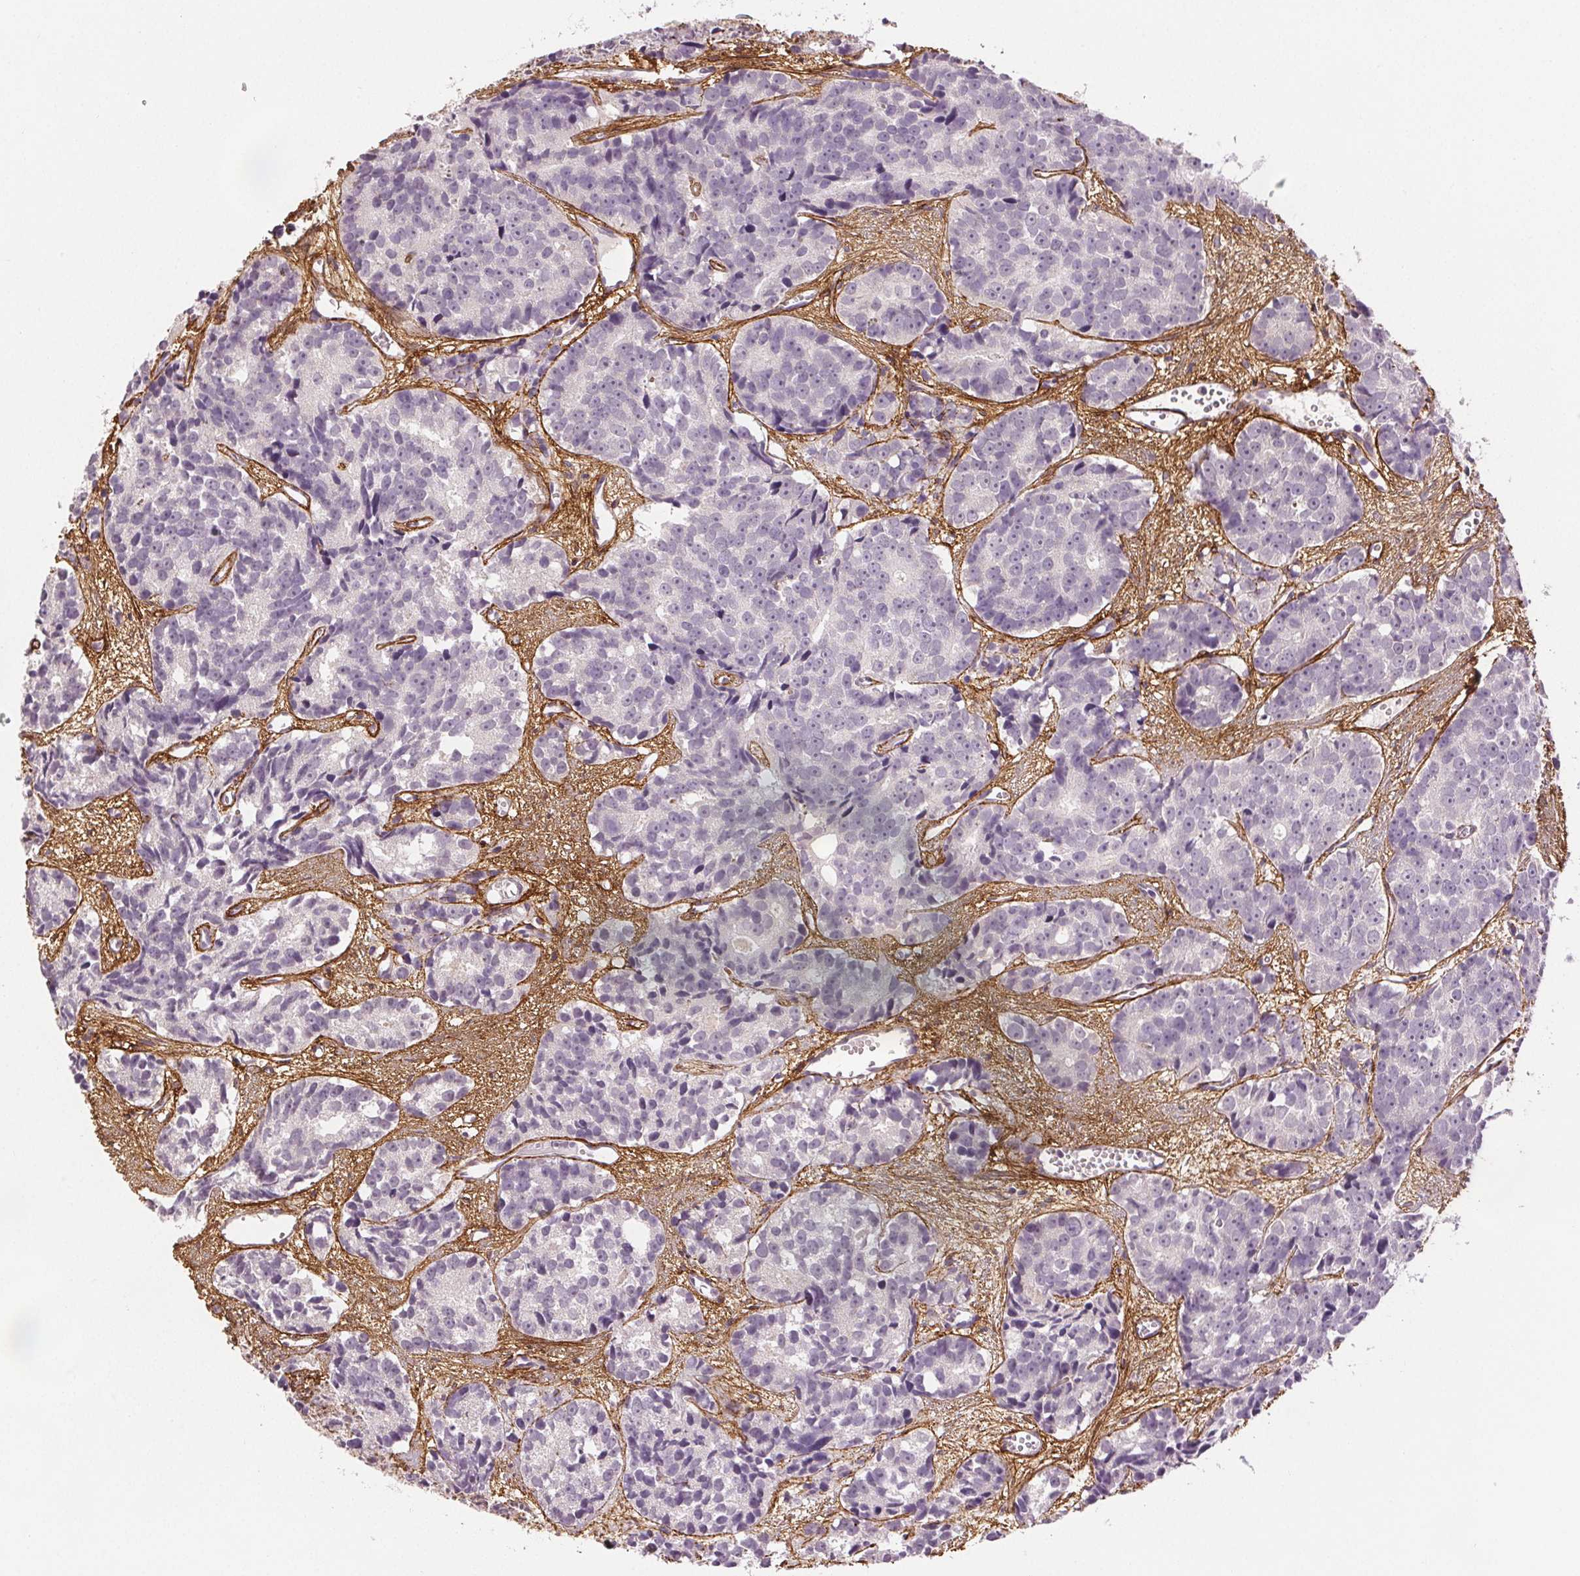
{"staining": {"intensity": "negative", "quantity": "none", "location": "none"}, "tissue": "prostate cancer", "cell_type": "Tumor cells", "image_type": "cancer", "snomed": [{"axis": "morphology", "description": "Adenocarcinoma, High grade"}, {"axis": "topography", "description": "Prostate"}], "caption": "Immunohistochemistry image of neoplastic tissue: human prostate cancer stained with DAB (3,3'-diaminobenzidine) exhibits no significant protein positivity in tumor cells.", "gene": "FBN1", "patient": {"sex": "male", "age": 77}}